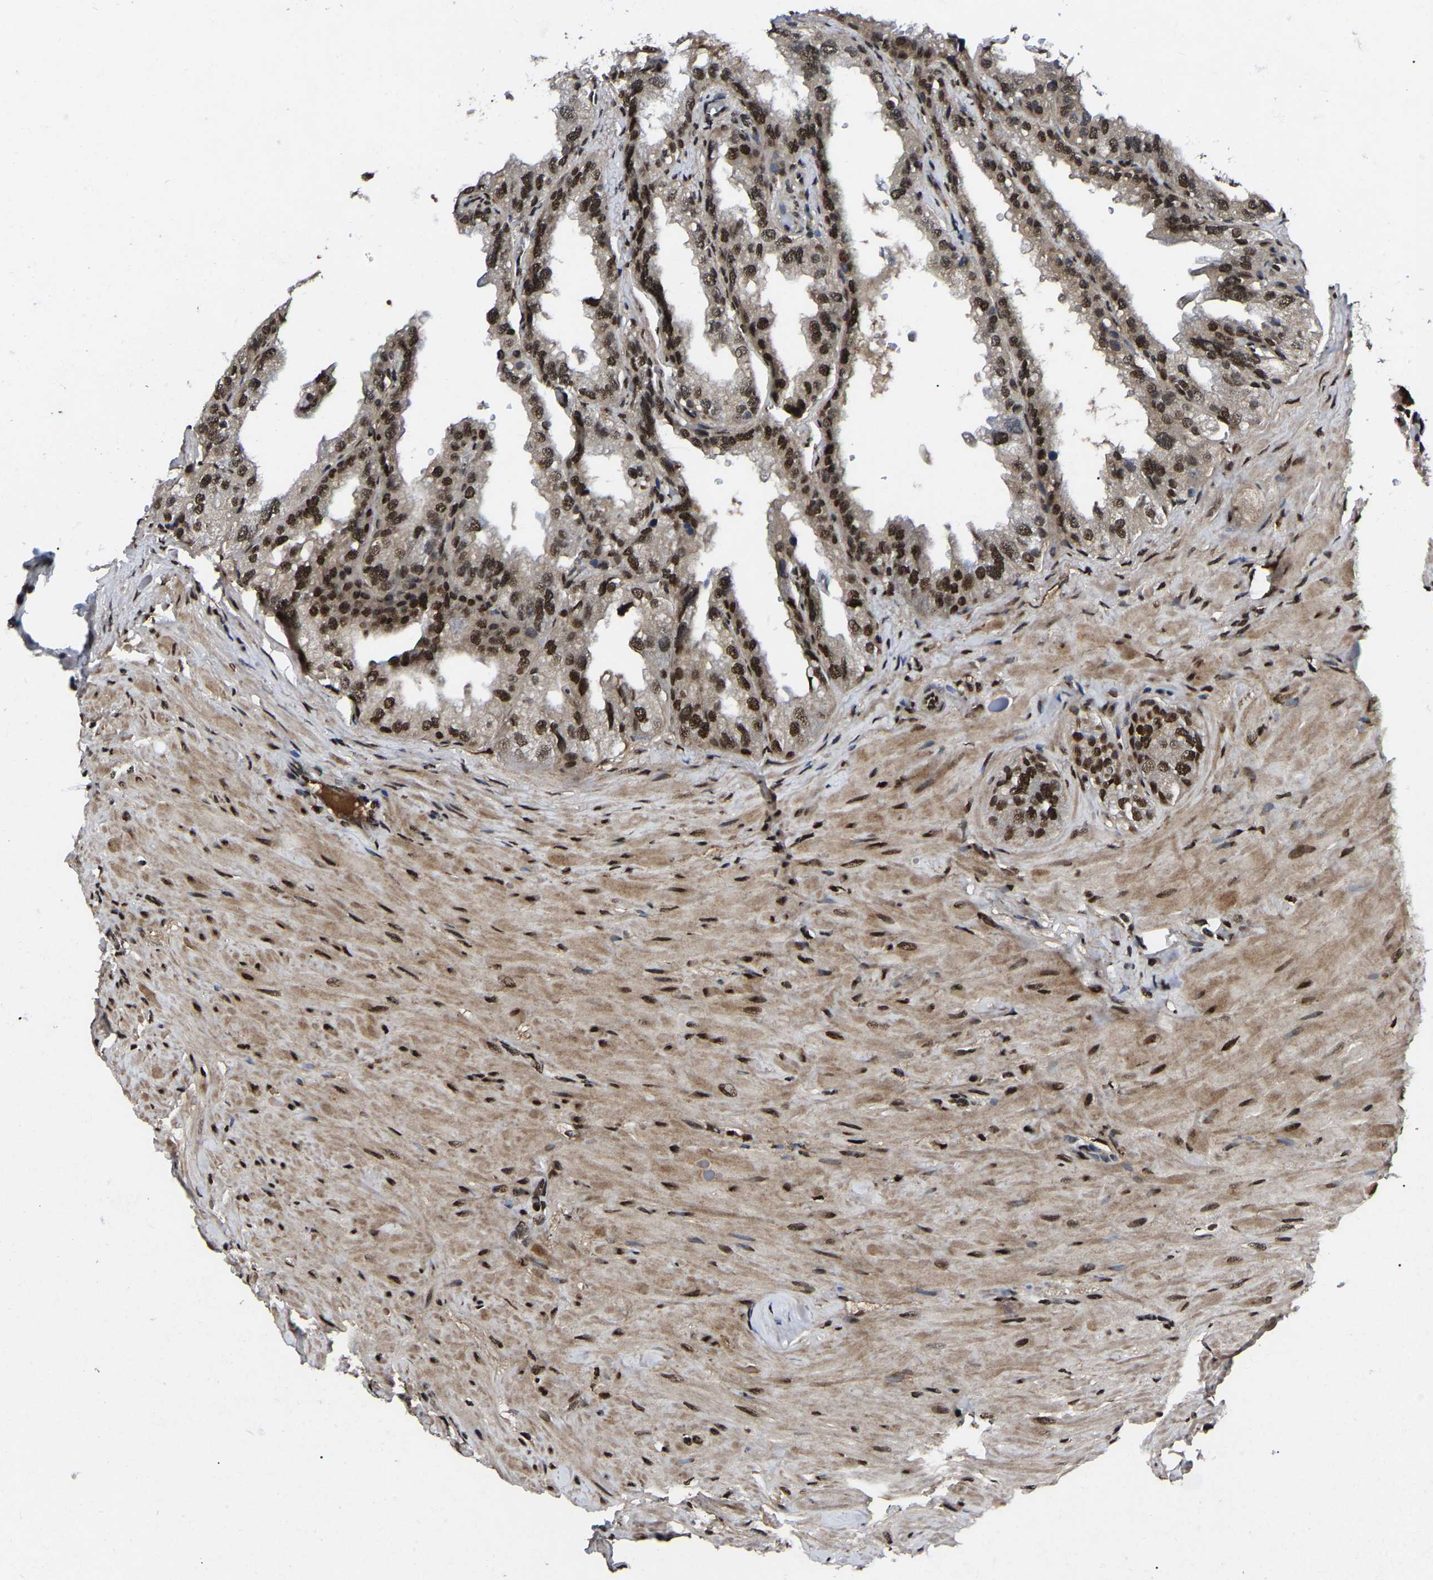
{"staining": {"intensity": "strong", "quantity": ">75%", "location": "nuclear"}, "tissue": "seminal vesicle", "cell_type": "Glandular cells", "image_type": "normal", "snomed": [{"axis": "morphology", "description": "Normal tissue, NOS"}, {"axis": "topography", "description": "Seminal veicle"}], "caption": "Benign seminal vesicle demonstrates strong nuclear positivity in approximately >75% of glandular cells, visualized by immunohistochemistry.", "gene": "TRIM35", "patient": {"sex": "male", "age": 68}}